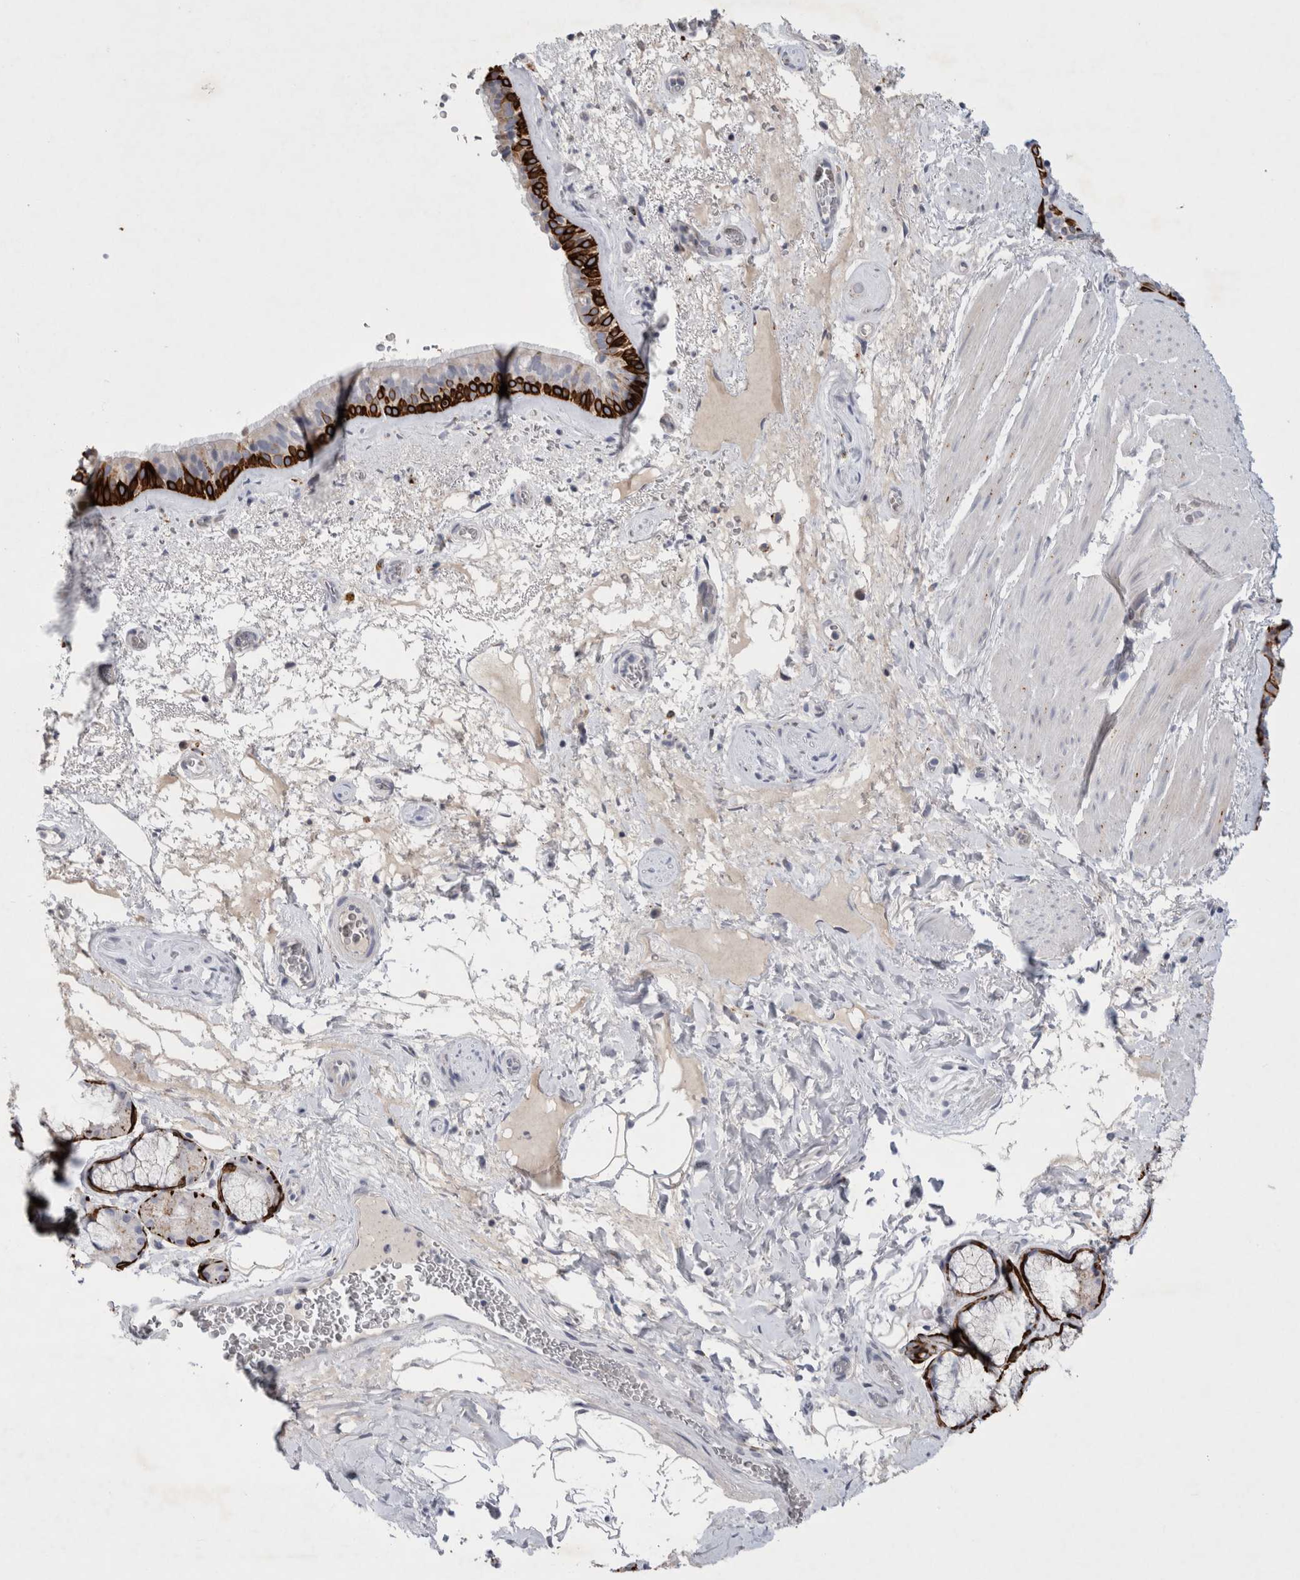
{"staining": {"intensity": "strong", "quantity": "<25%", "location": "cytoplasmic/membranous"}, "tissue": "bronchus", "cell_type": "Respiratory epithelial cells", "image_type": "normal", "snomed": [{"axis": "morphology", "description": "Normal tissue, NOS"}, {"axis": "topography", "description": "Cartilage tissue"}], "caption": "Brown immunohistochemical staining in normal human bronchus demonstrates strong cytoplasmic/membranous staining in approximately <25% of respiratory epithelial cells.", "gene": "GAA", "patient": {"sex": "female", "age": 63}}